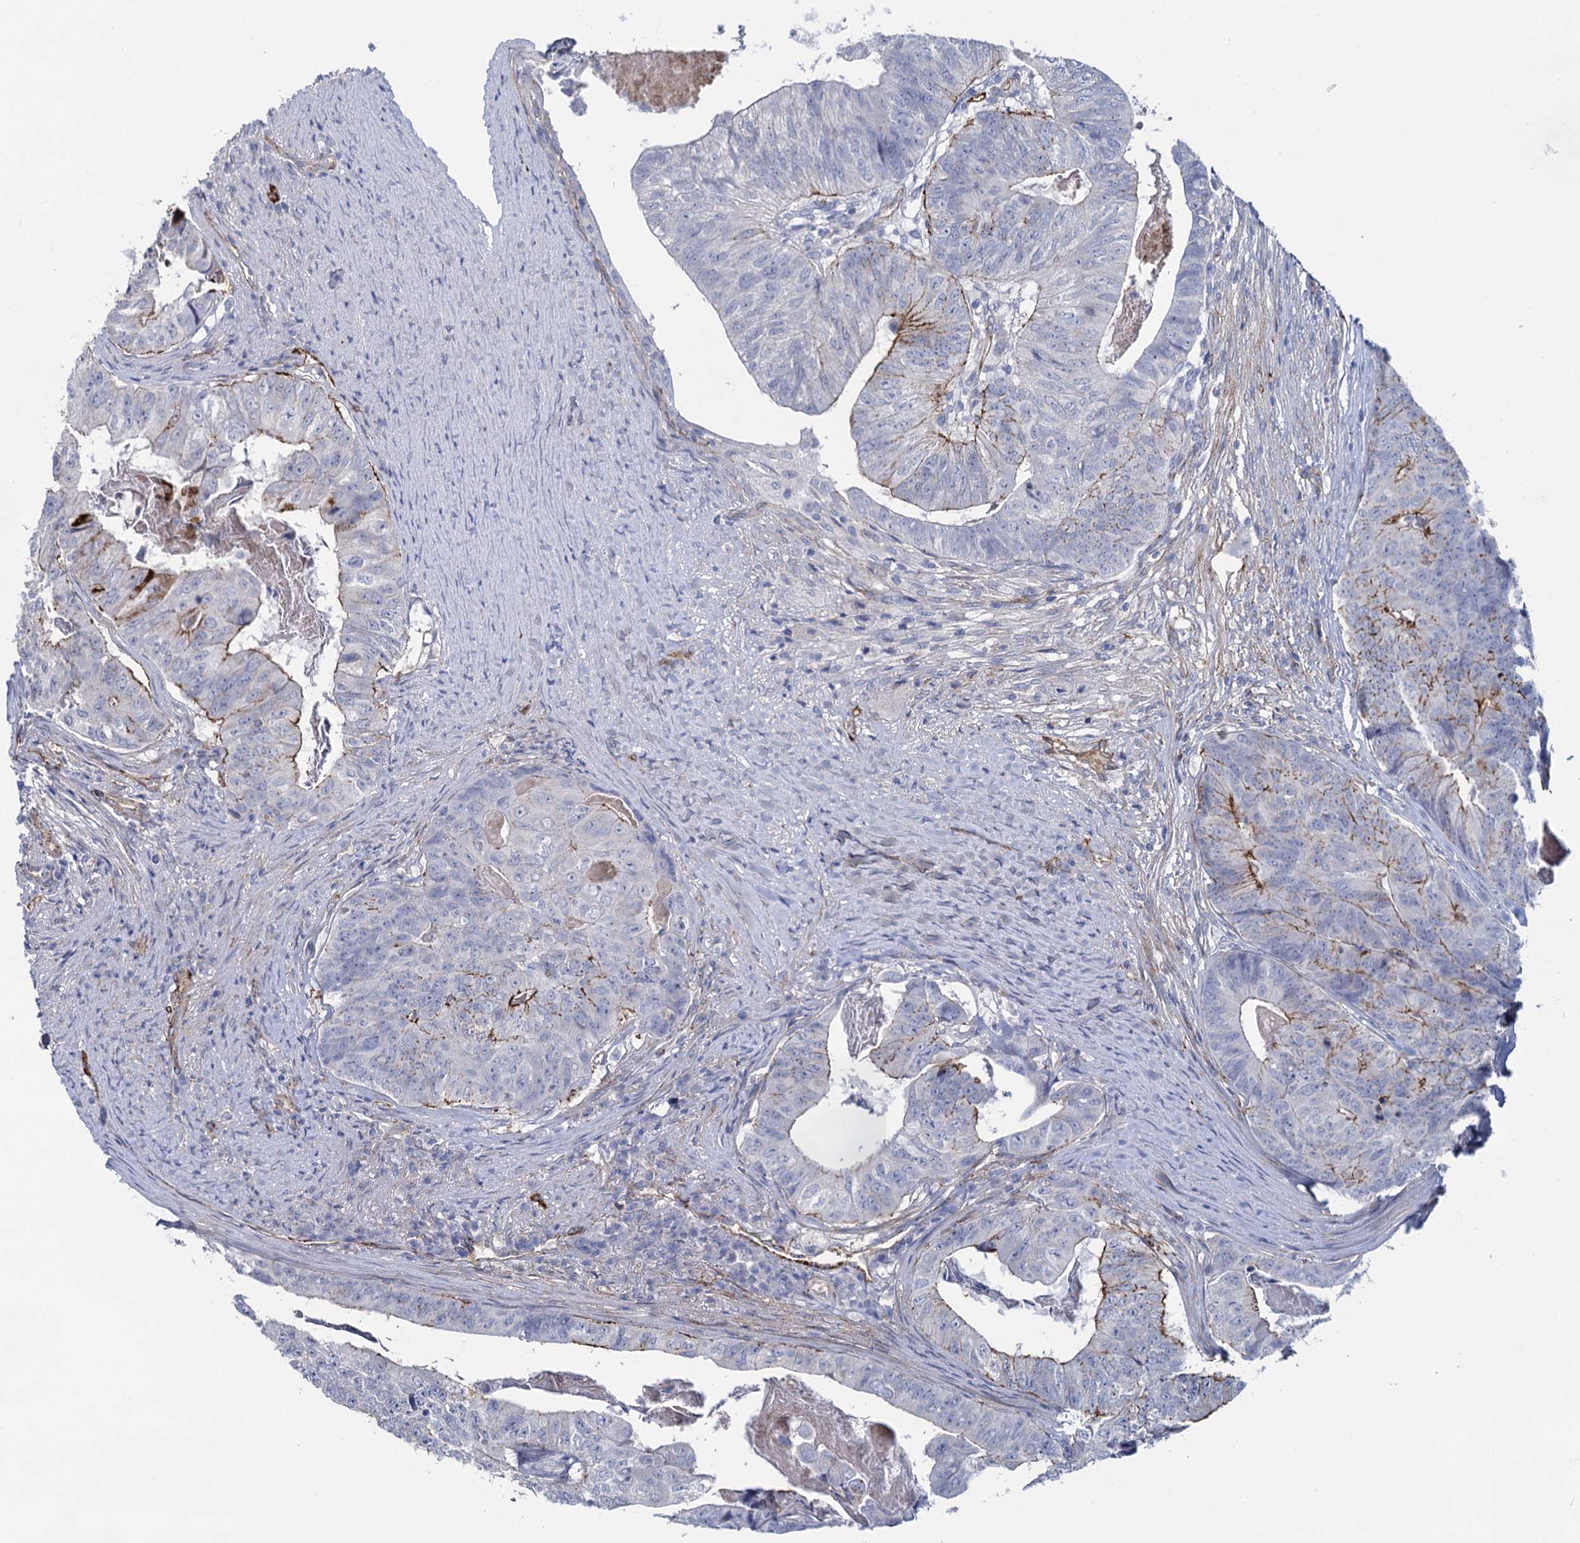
{"staining": {"intensity": "moderate", "quantity": "<25%", "location": "cytoplasmic/membranous"}, "tissue": "colorectal cancer", "cell_type": "Tumor cells", "image_type": "cancer", "snomed": [{"axis": "morphology", "description": "Adenocarcinoma, NOS"}, {"axis": "topography", "description": "Colon"}], "caption": "Brown immunohistochemical staining in colorectal cancer demonstrates moderate cytoplasmic/membranous expression in approximately <25% of tumor cells.", "gene": "SNCG", "patient": {"sex": "female", "age": 67}}